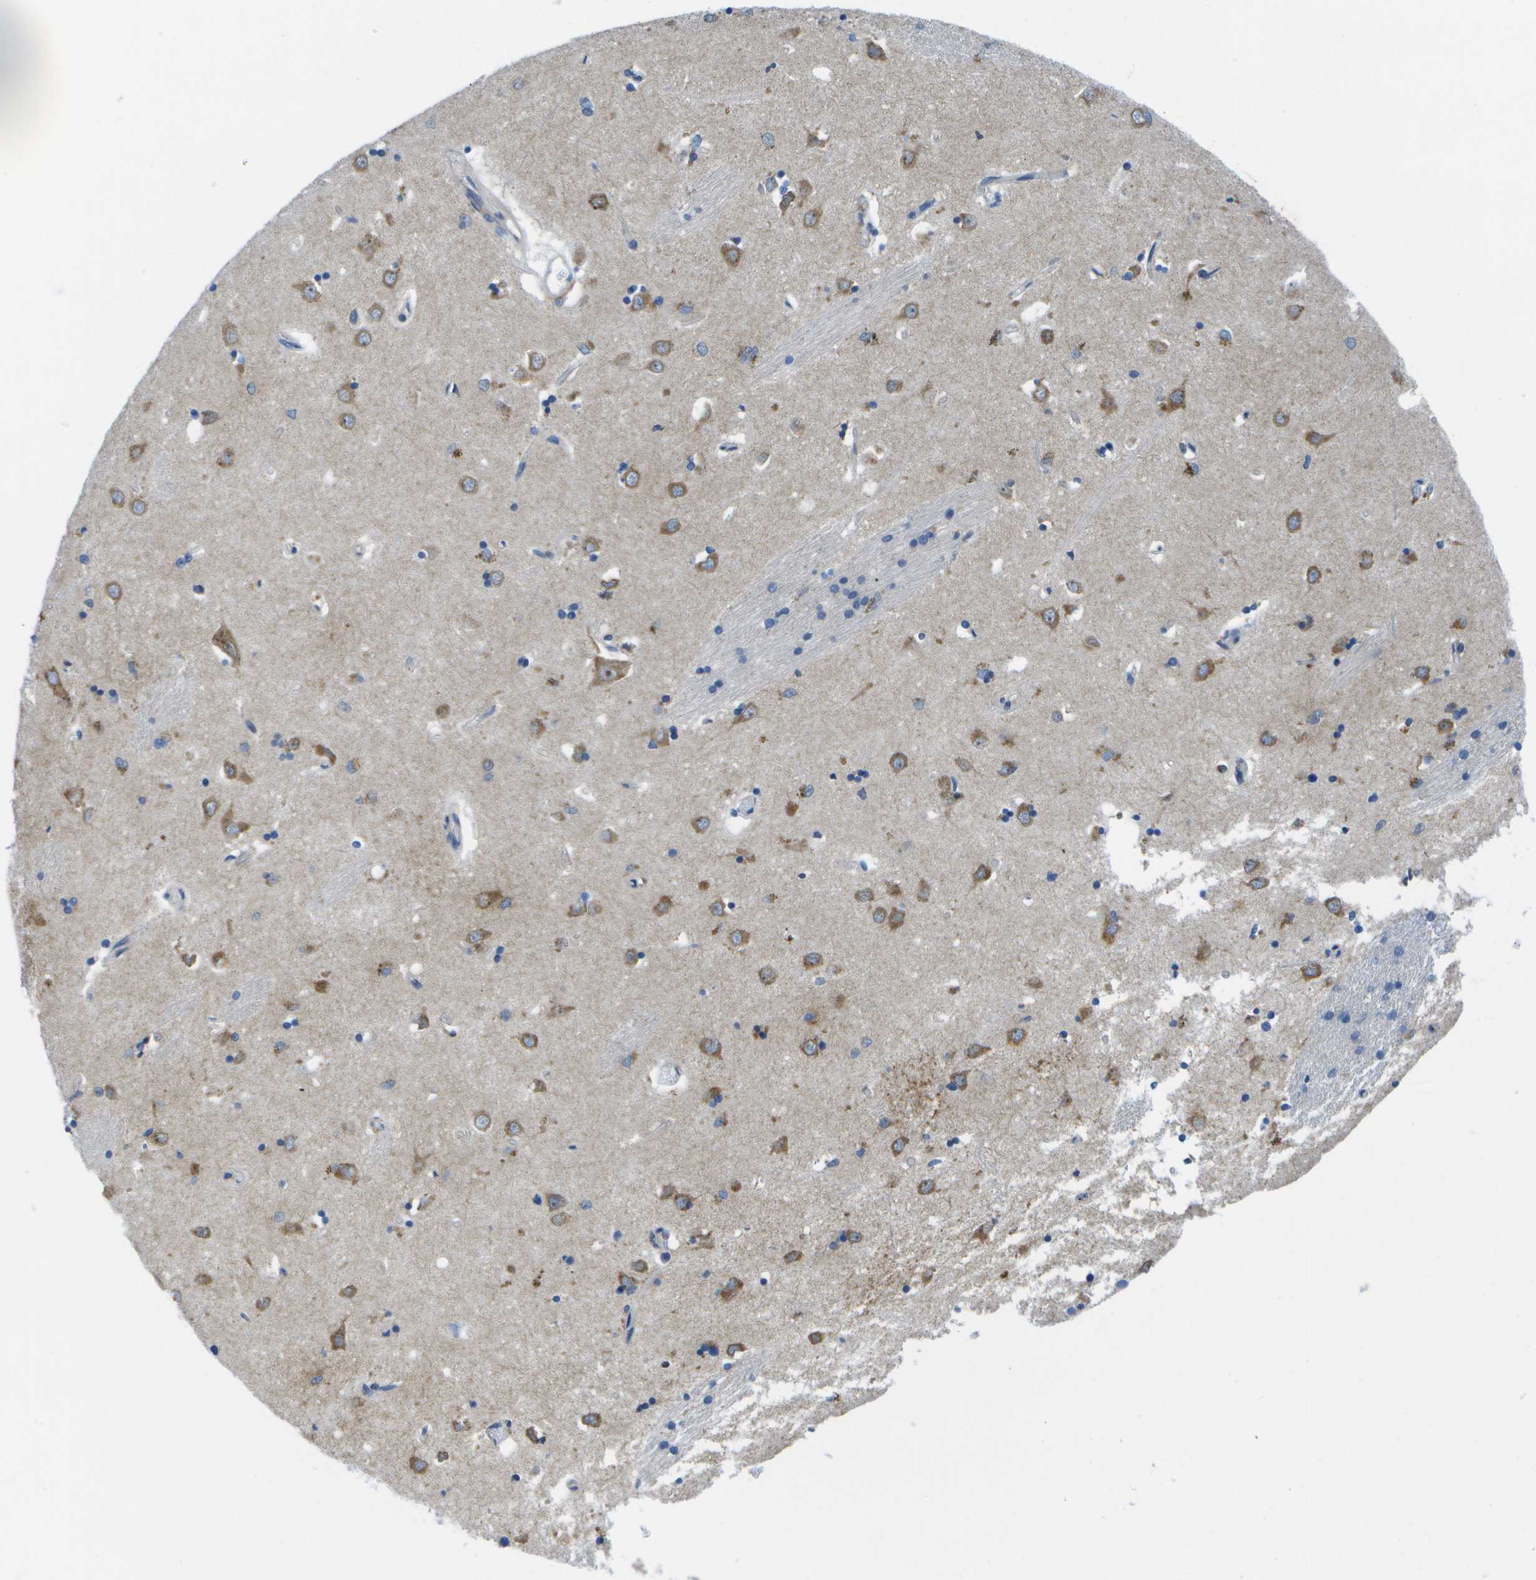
{"staining": {"intensity": "moderate", "quantity": "<25%", "location": "cytoplasmic/membranous"}, "tissue": "caudate", "cell_type": "Glial cells", "image_type": "normal", "snomed": [{"axis": "morphology", "description": "Normal tissue, NOS"}, {"axis": "topography", "description": "Lateral ventricle wall"}], "caption": "IHC of benign human caudate shows low levels of moderate cytoplasmic/membranous expression in approximately <25% of glial cells. (DAB IHC, brown staining for protein, blue staining for nuclei).", "gene": "GDF5", "patient": {"sex": "female", "age": 19}}